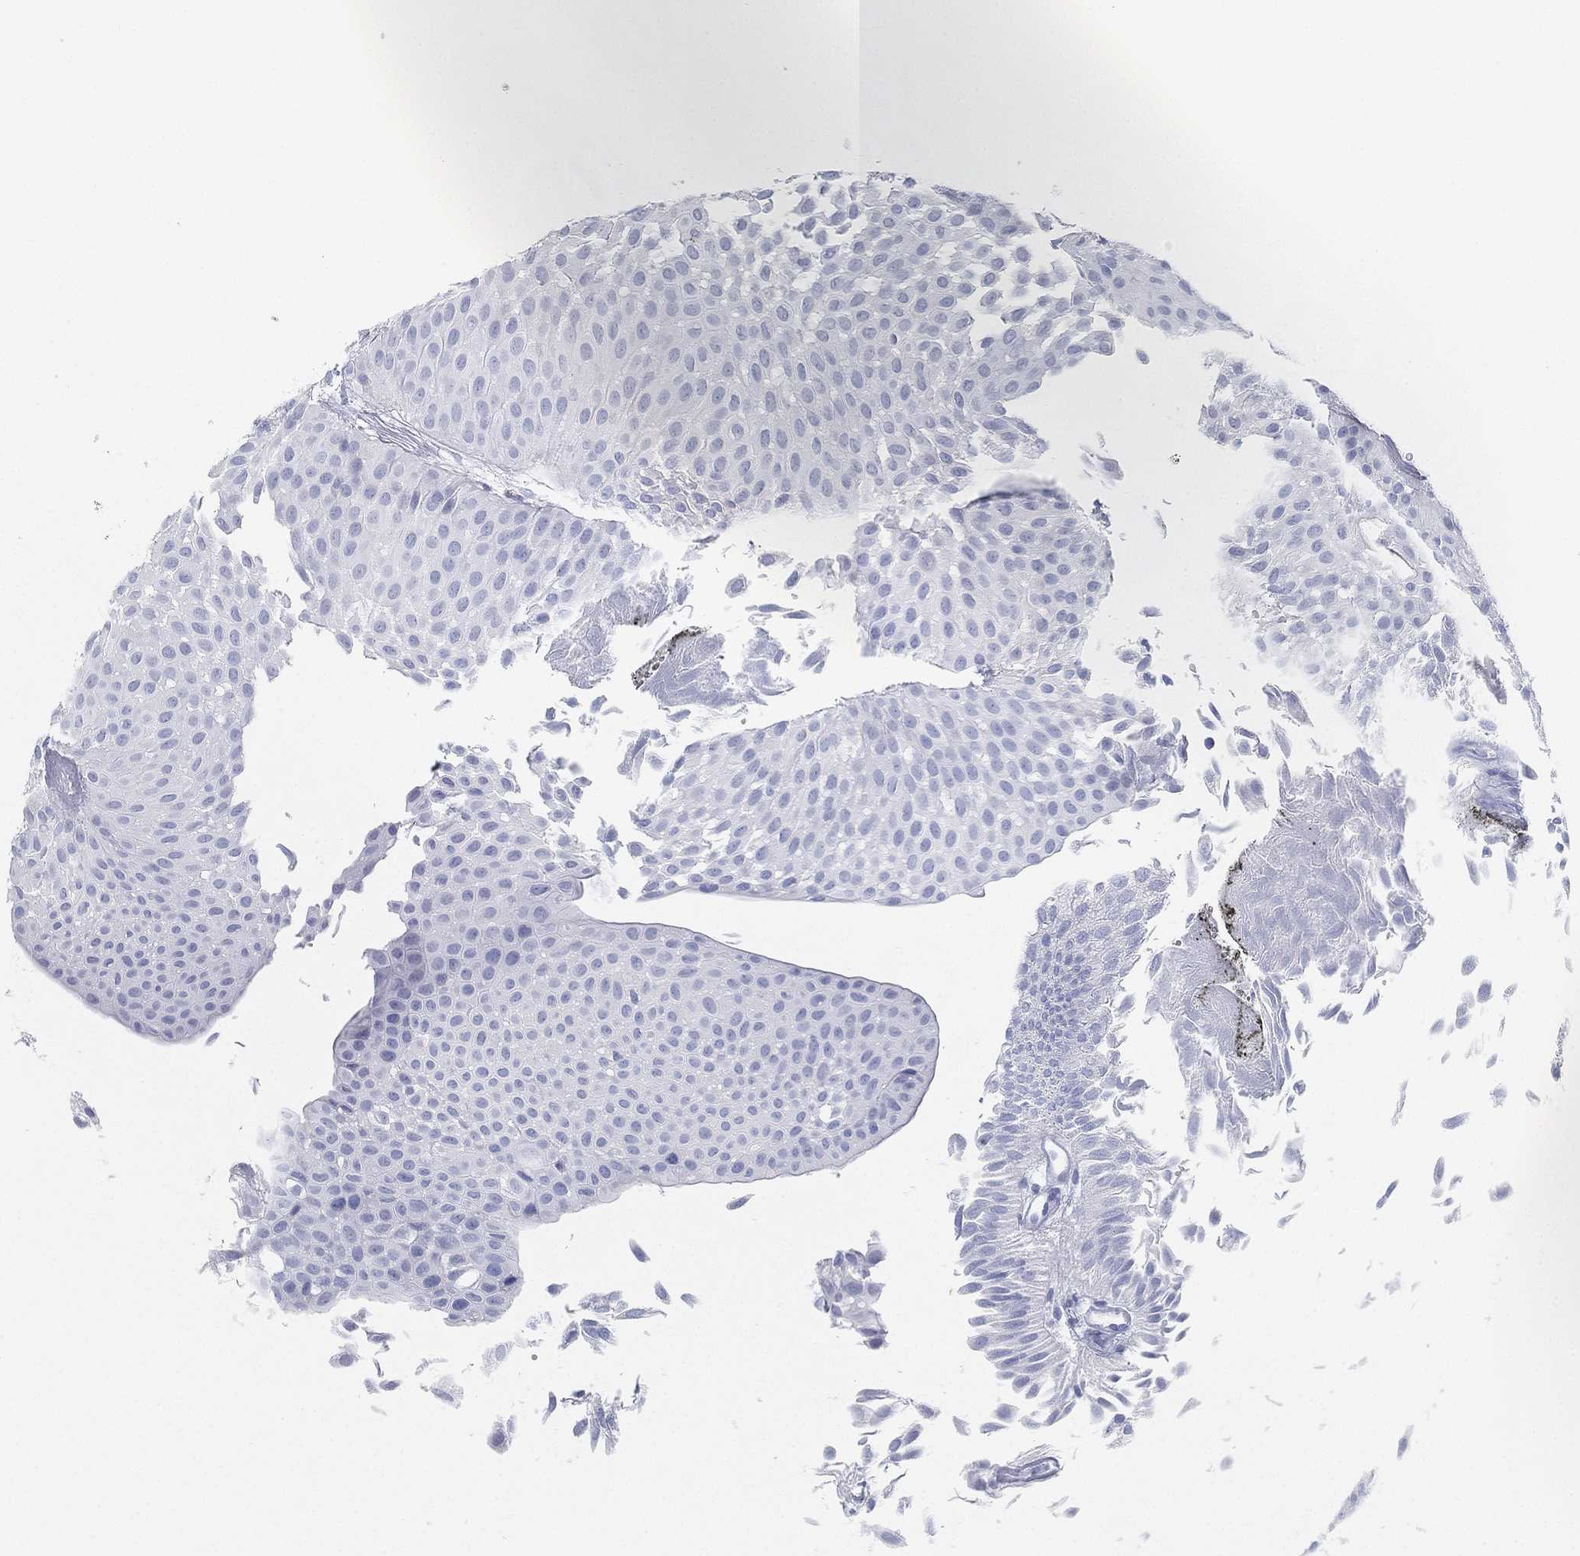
{"staining": {"intensity": "negative", "quantity": "none", "location": "none"}, "tissue": "urothelial cancer", "cell_type": "Tumor cells", "image_type": "cancer", "snomed": [{"axis": "morphology", "description": "Urothelial carcinoma, Low grade"}, {"axis": "topography", "description": "Urinary bladder"}], "caption": "There is no significant positivity in tumor cells of urothelial cancer.", "gene": "GPR61", "patient": {"sex": "male", "age": 64}}